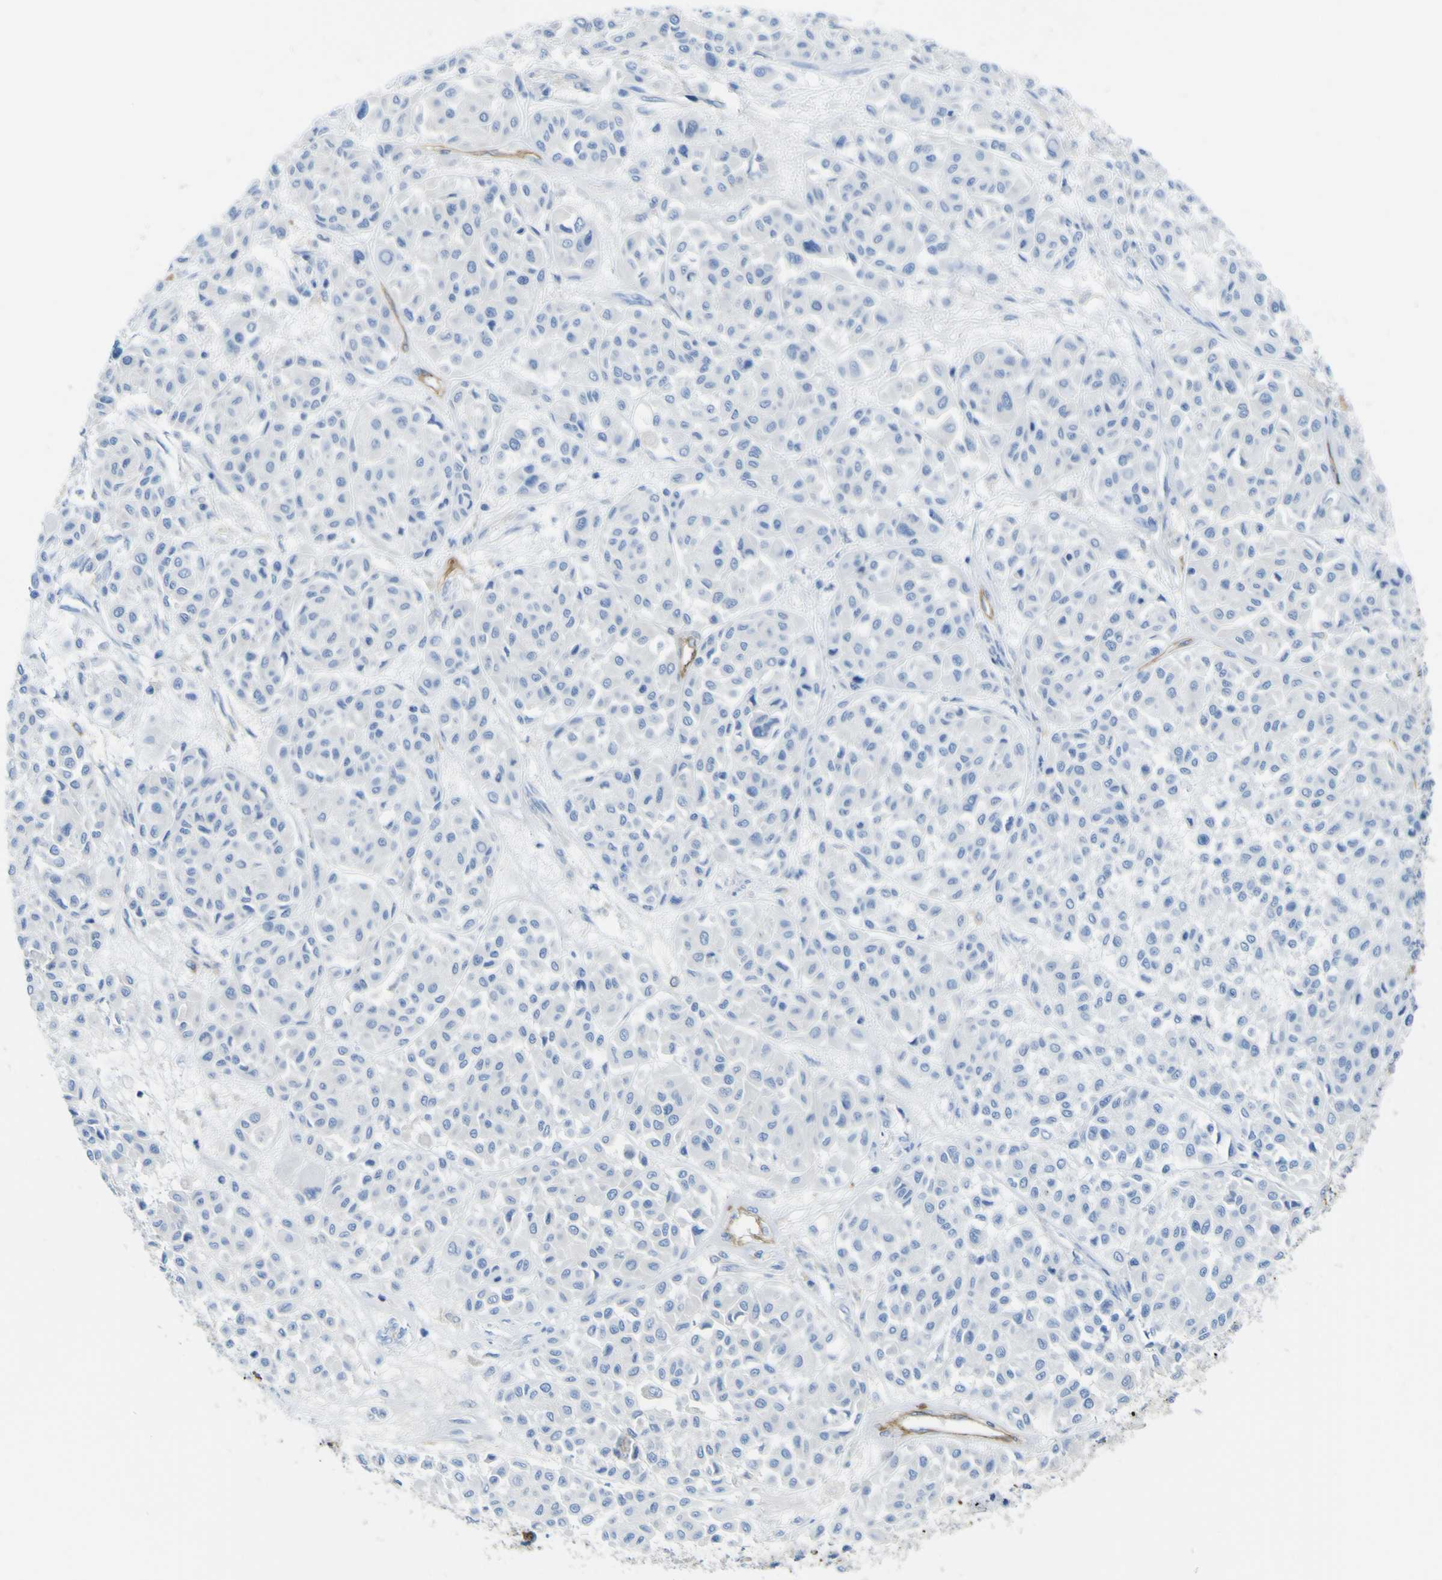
{"staining": {"intensity": "negative", "quantity": "none", "location": "none"}, "tissue": "melanoma", "cell_type": "Tumor cells", "image_type": "cancer", "snomed": [{"axis": "morphology", "description": "Malignant melanoma, Metastatic site"}, {"axis": "topography", "description": "Soft tissue"}], "caption": "This is a micrograph of immunohistochemistry staining of melanoma, which shows no staining in tumor cells. The staining was performed using DAB (3,3'-diaminobenzidine) to visualize the protein expression in brown, while the nuclei were stained in blue with hematoxylin (Magnification: 20x).", "gene": "CD93", "patient": {"sex": "male", "age": 41}}